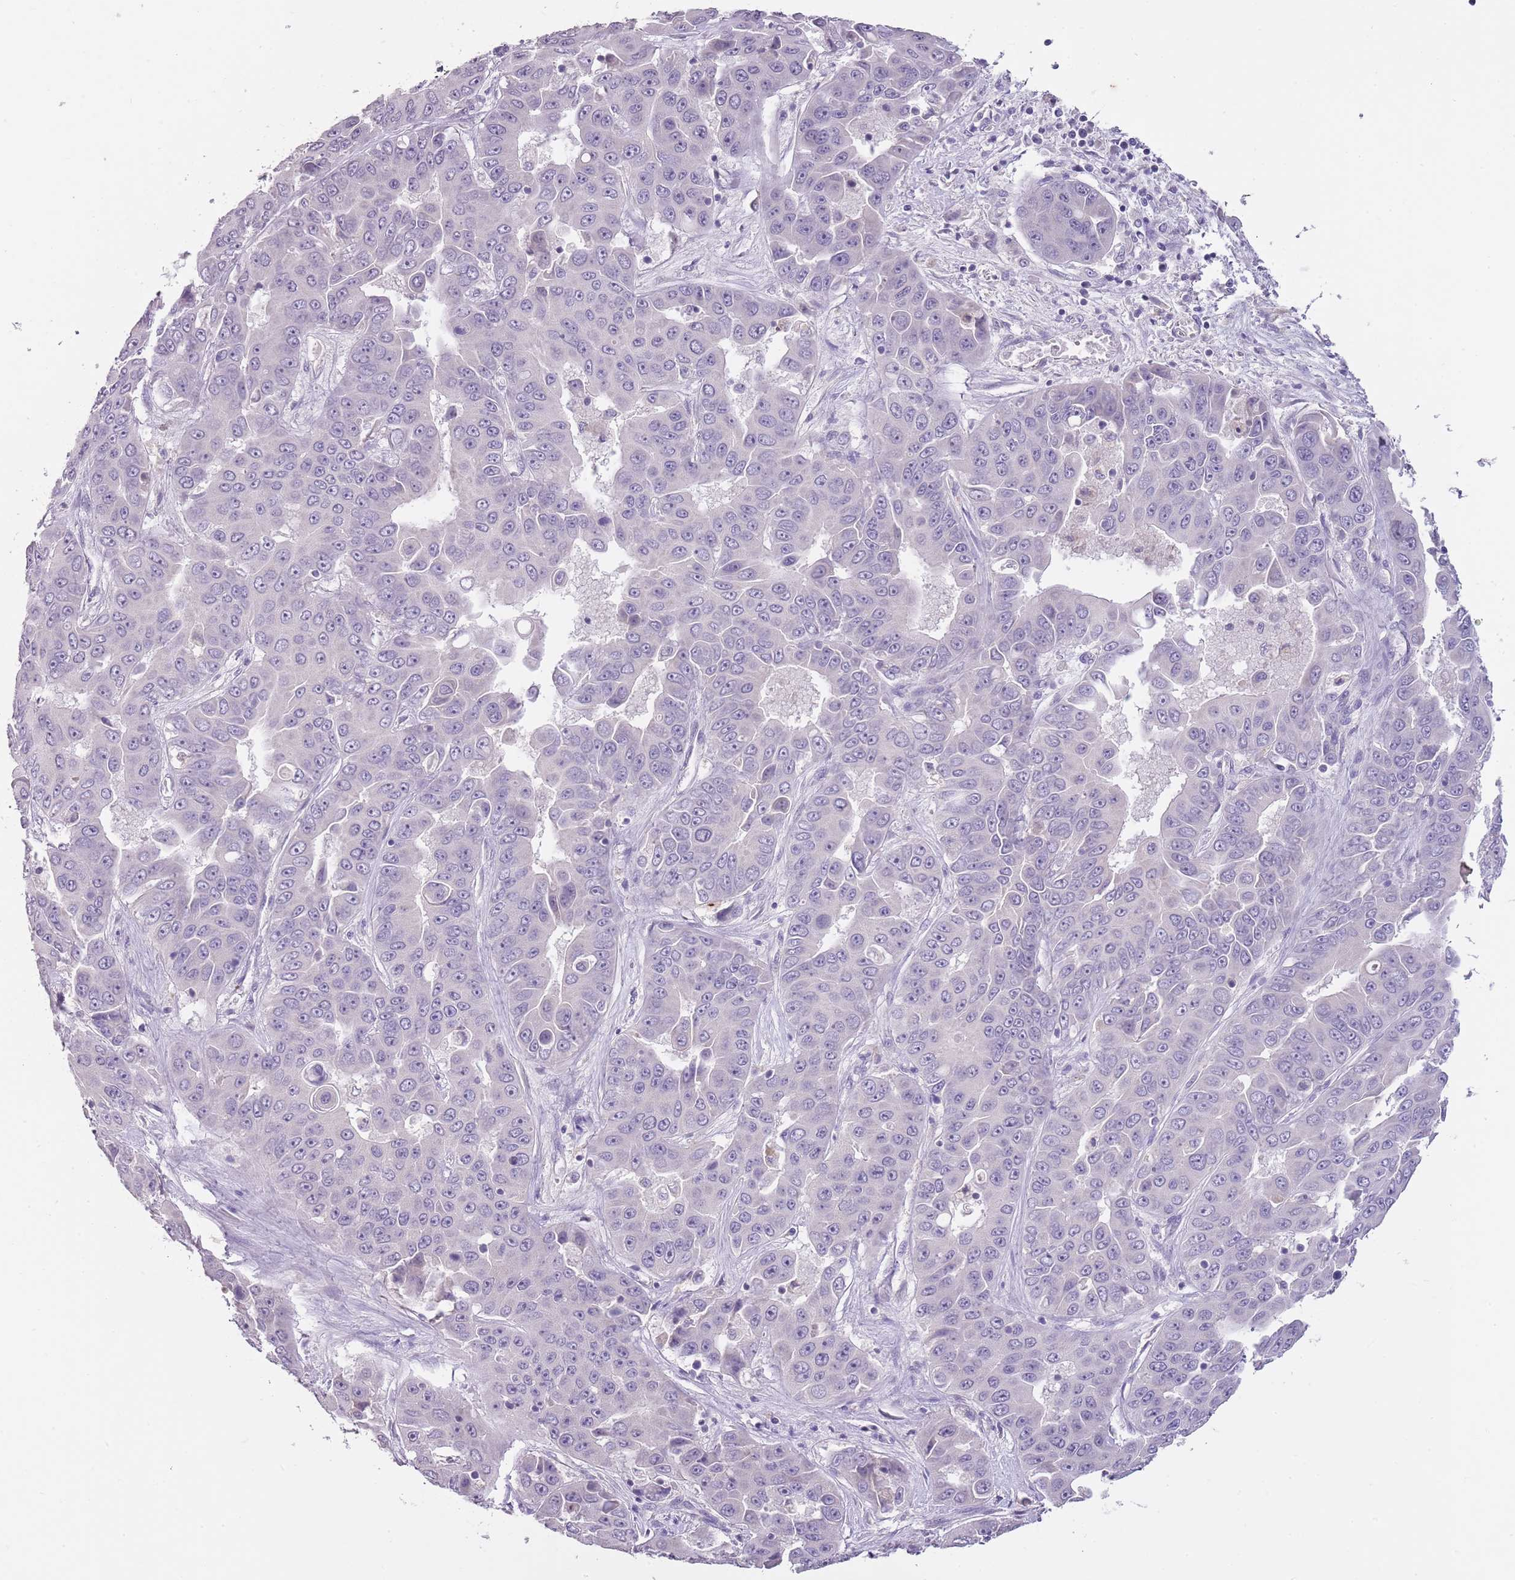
{"staining": {"intensity": "negative", "quantity": "none", "location": "none"}, "tissue": "liver cancer", "cell_type": "Tumor cells", "image_type": "cancer", "snomed": [{"axis": "morphology", "description": "Cholangiocarcinoma"}, {"axis": "topography", "description": "Liver"}], "caption": "Liver cancer was stained to show a protein in brown. There is no significant expression in tumor cells.", "gene": "SLC35E3", "patient": {"sex": "female", "age": 52}}